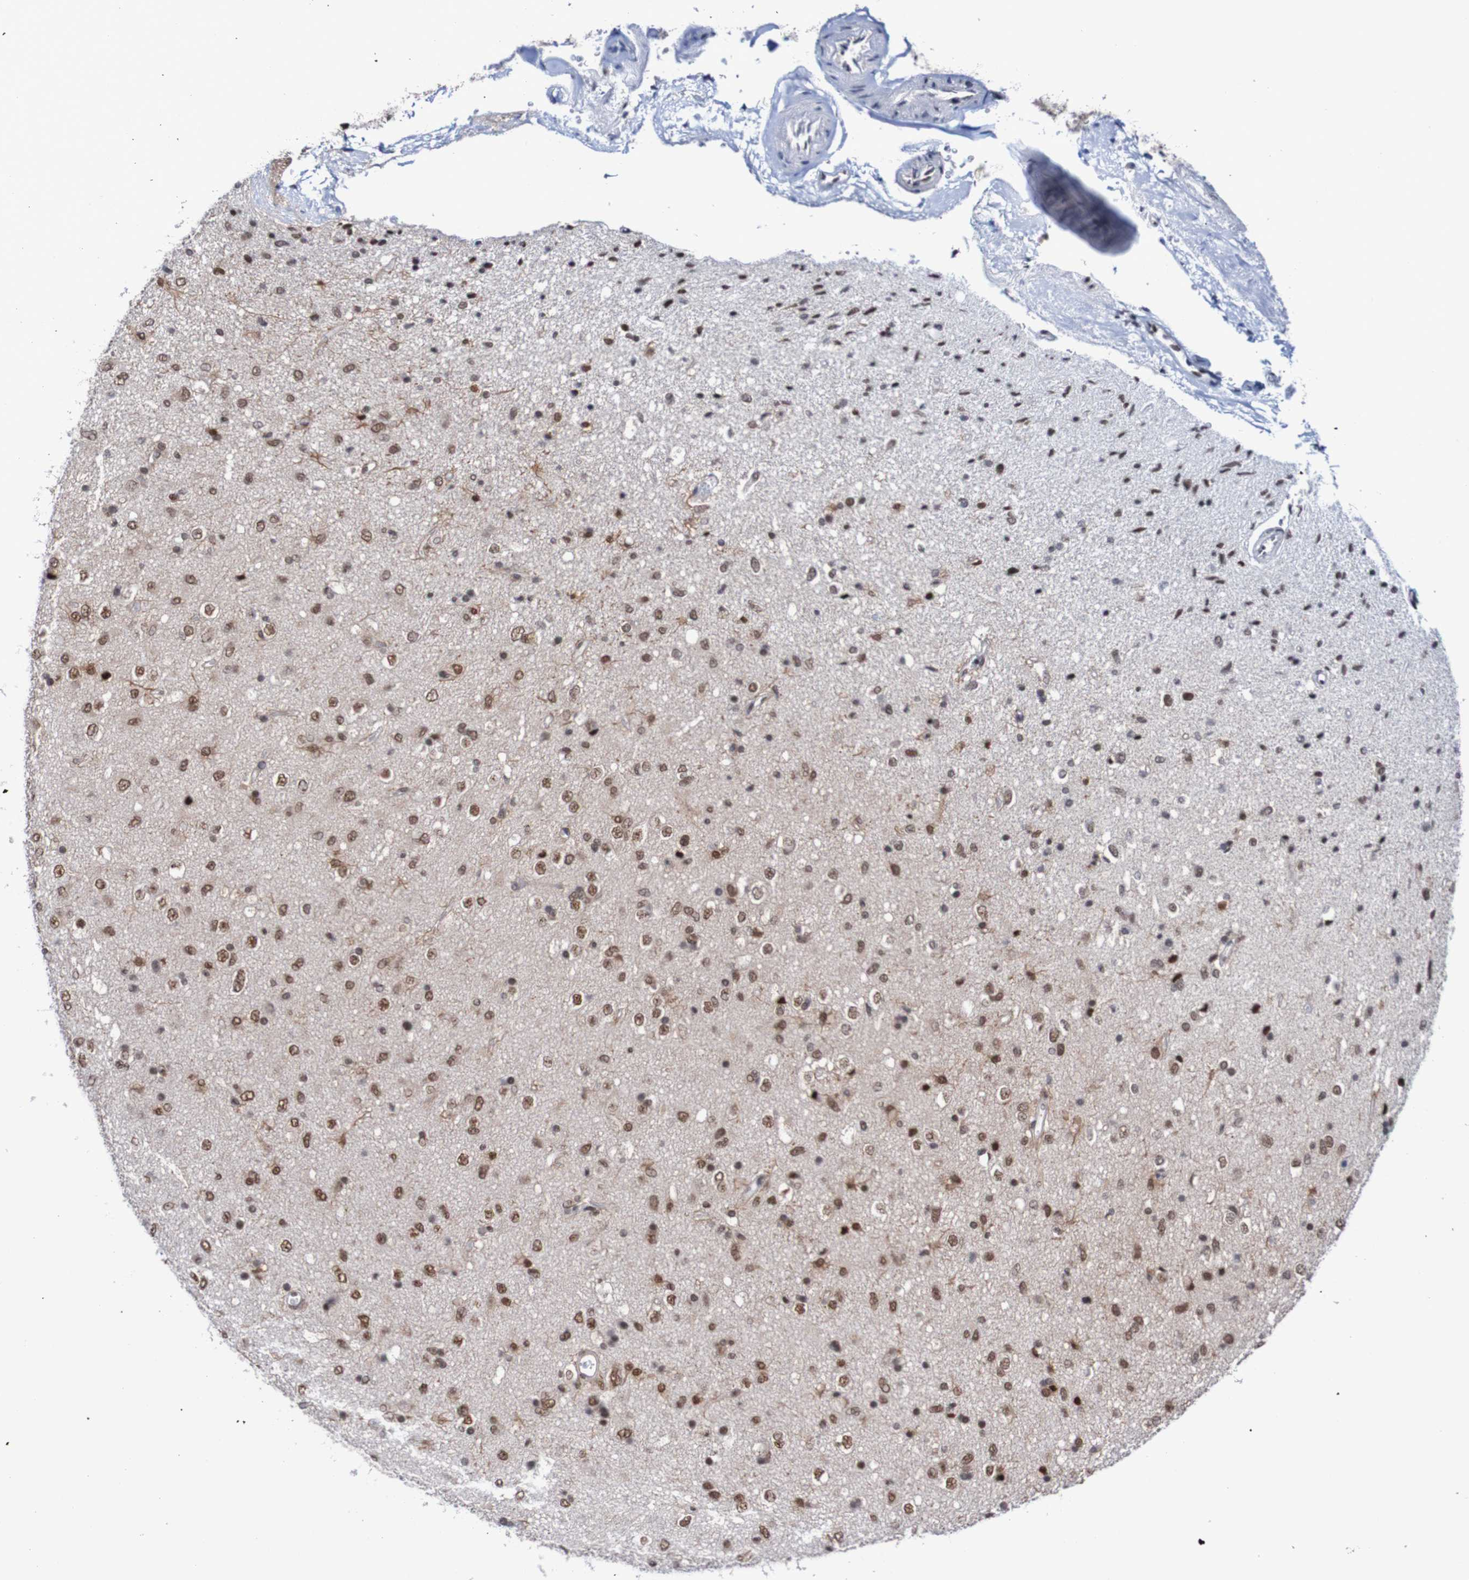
{"staining": {"intensity": "moderate", "quantity": ">75%", "location": "nuclear"}, "tissue": "glioma", "cell_type": "Tumor cells", "image_type": "cancer", "snomed": [{"axis": "morphology", "description": "Glioma, malignant, Low grade"}, {"axis": "topography", "description": "Brain"}], "caption": "Glioma tissue reveals moderate nuclear expression in about >75% of tumor cells", "gene": "CDC5L", "patient": {"sex": "male", "age": 77}}